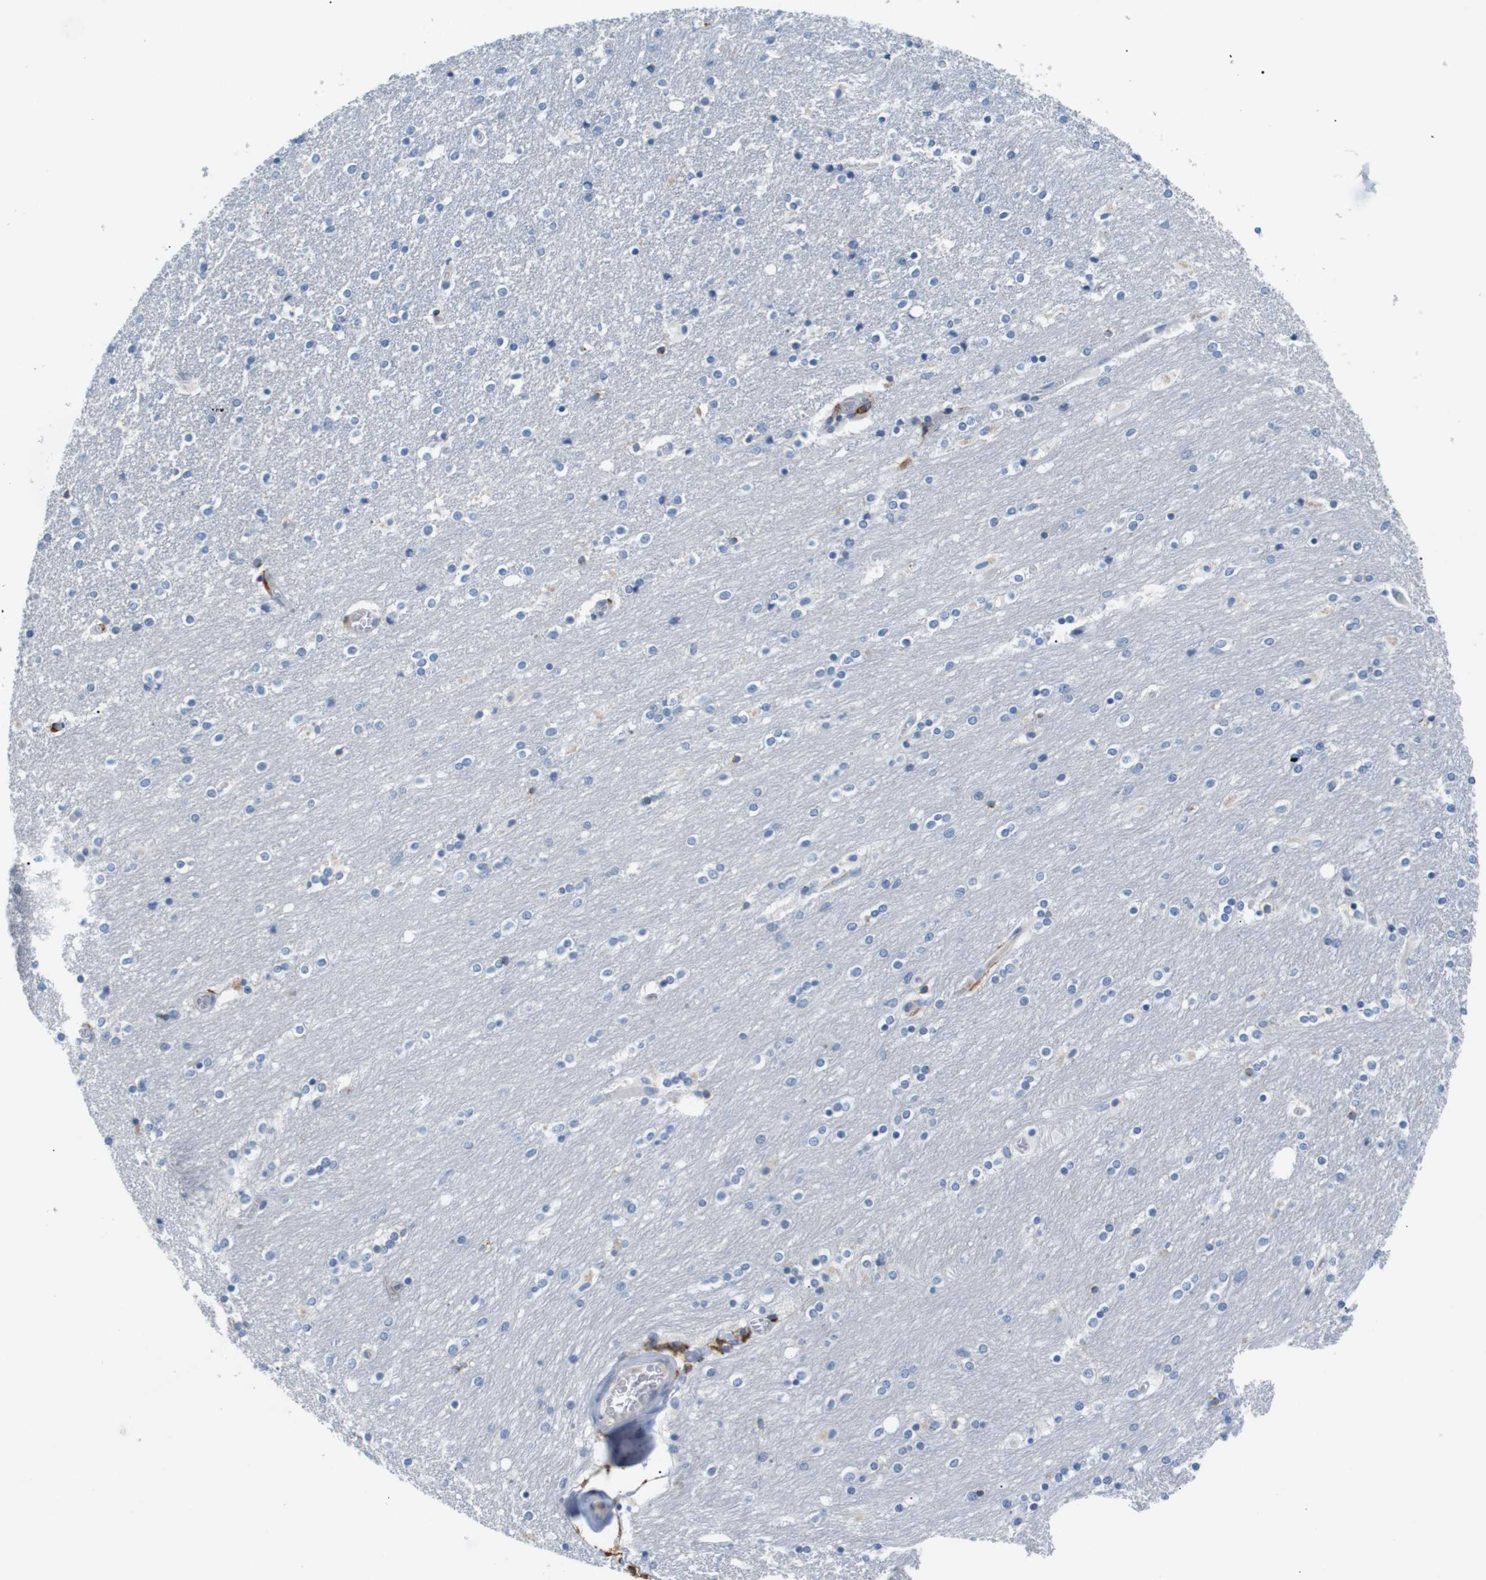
{"staining": {"intensity": "negative", "quantity": "none", "location": "none"}, "tissue": "caudate", "cell_type": "Glial cells", "image_type": "normal", "snomed": [{"axis": "morphology", "description": "Normal tissue, NOS"}, {"axis": "topography", "description": "Lateral ventricle wall"}], "caption": "Glial cells show no significant protein positivity in unremarkable caudate. Brightfield microscopy of immunohistochemistry (IHC) stained with DAB (3,3'-diaminobenzidine) (brown) and hematoxylin (blue), captured at high magnification.", "gene": "FCGRT", "patient": {"sex": "female", "age": 54}}